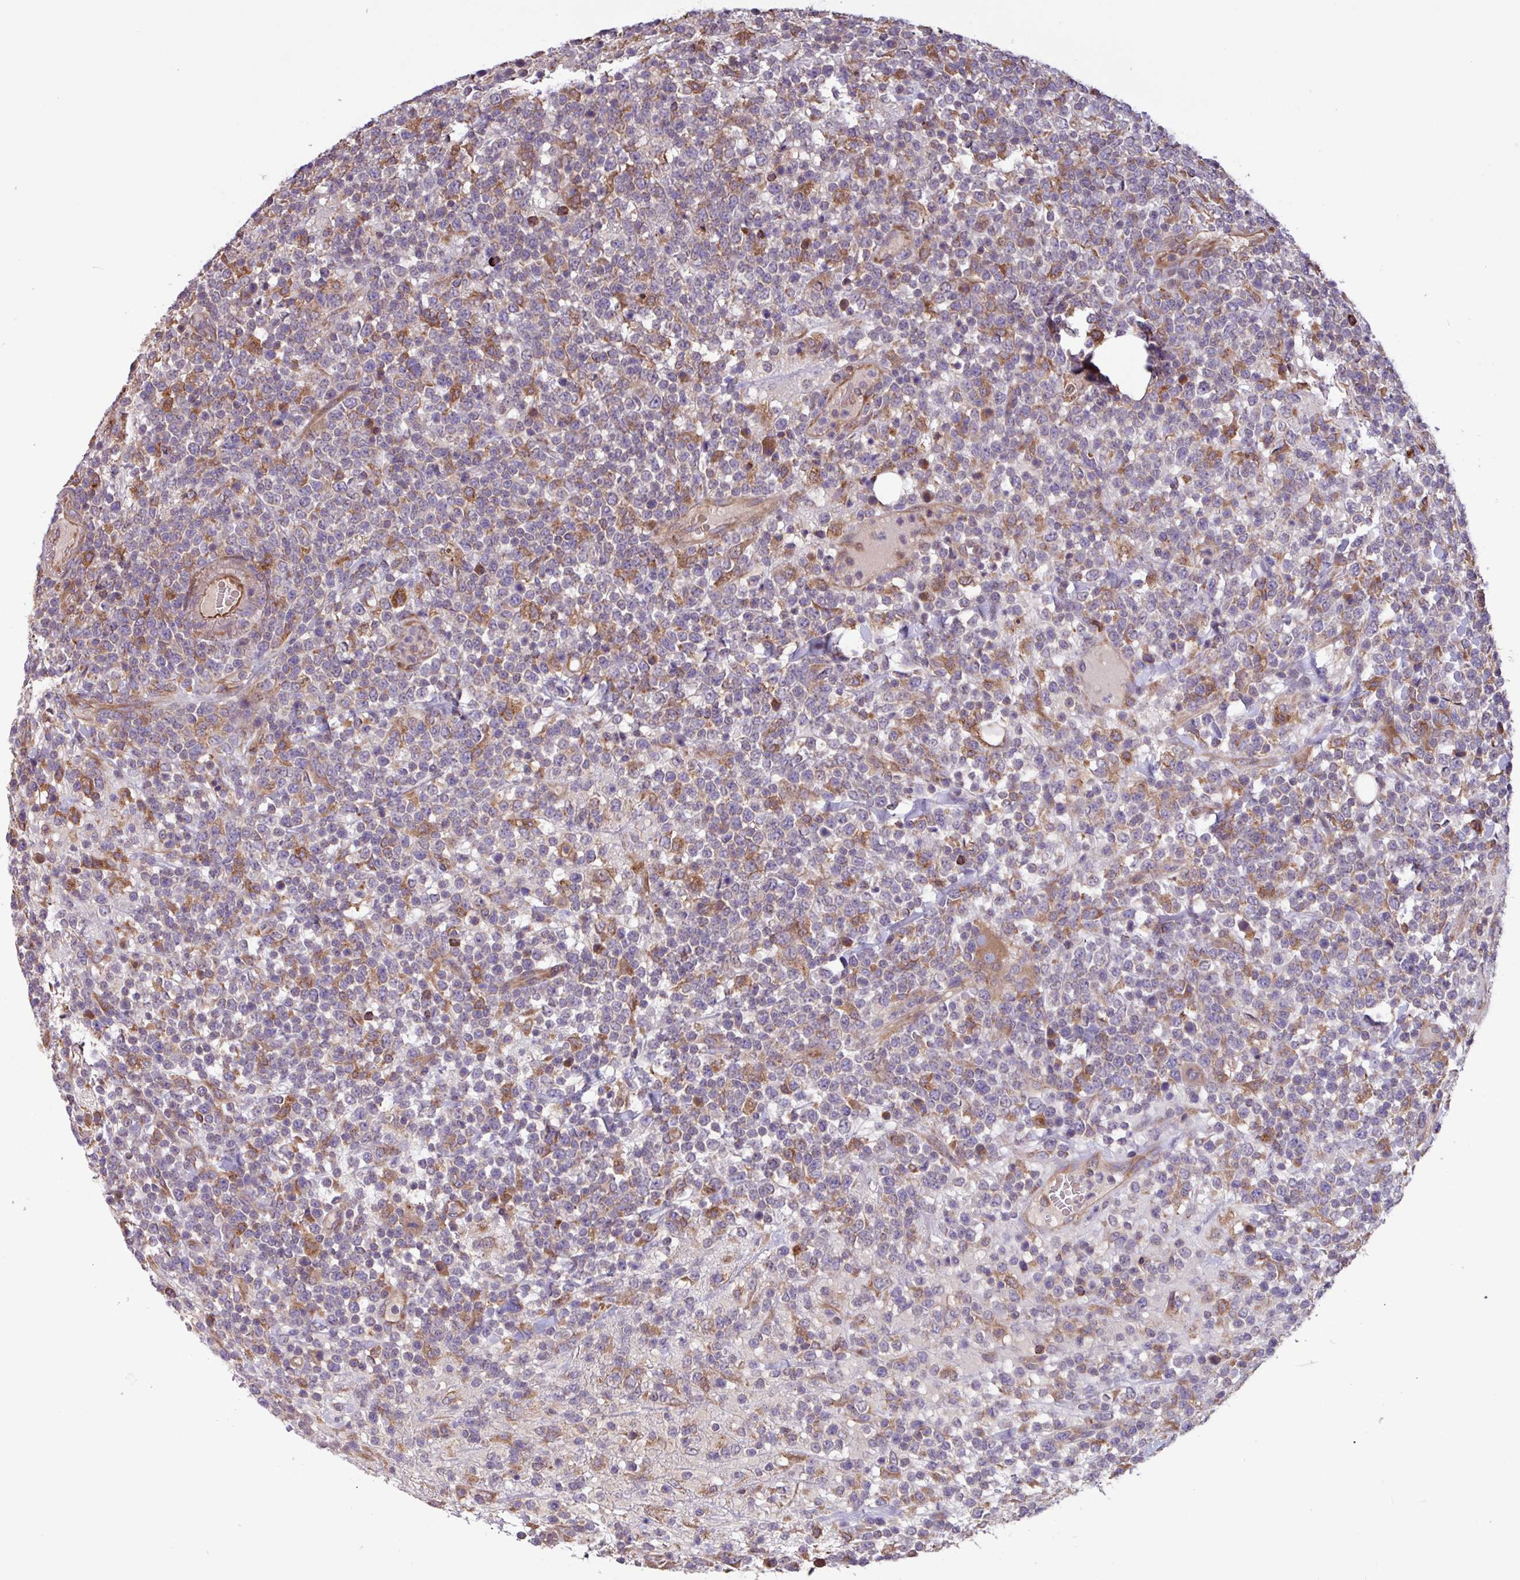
{"staining": {"intensity": "moderate", "quantity": "<25%", "location": "cytoplasmic/membranous"}, "tissue": "lymphoma", "cell_type": "Tumor cells", "image_type": "cancer", "snomed": [{"axis": "morphology", "description": "Malignant lymphoma, non-Hodgkin's type, High grade"}, {"axis": "topography", "description": "Colon"}], "caption": "An immunohistochemistry (IHC) micrograph of tumor tissue is shown. Protein staining in brown shows moderate cytoplasmic/membranous positivity in lymphoma within tumor cells.", "gene": "PTPRQ", "patient": {"sex": "female", "age": 53}}